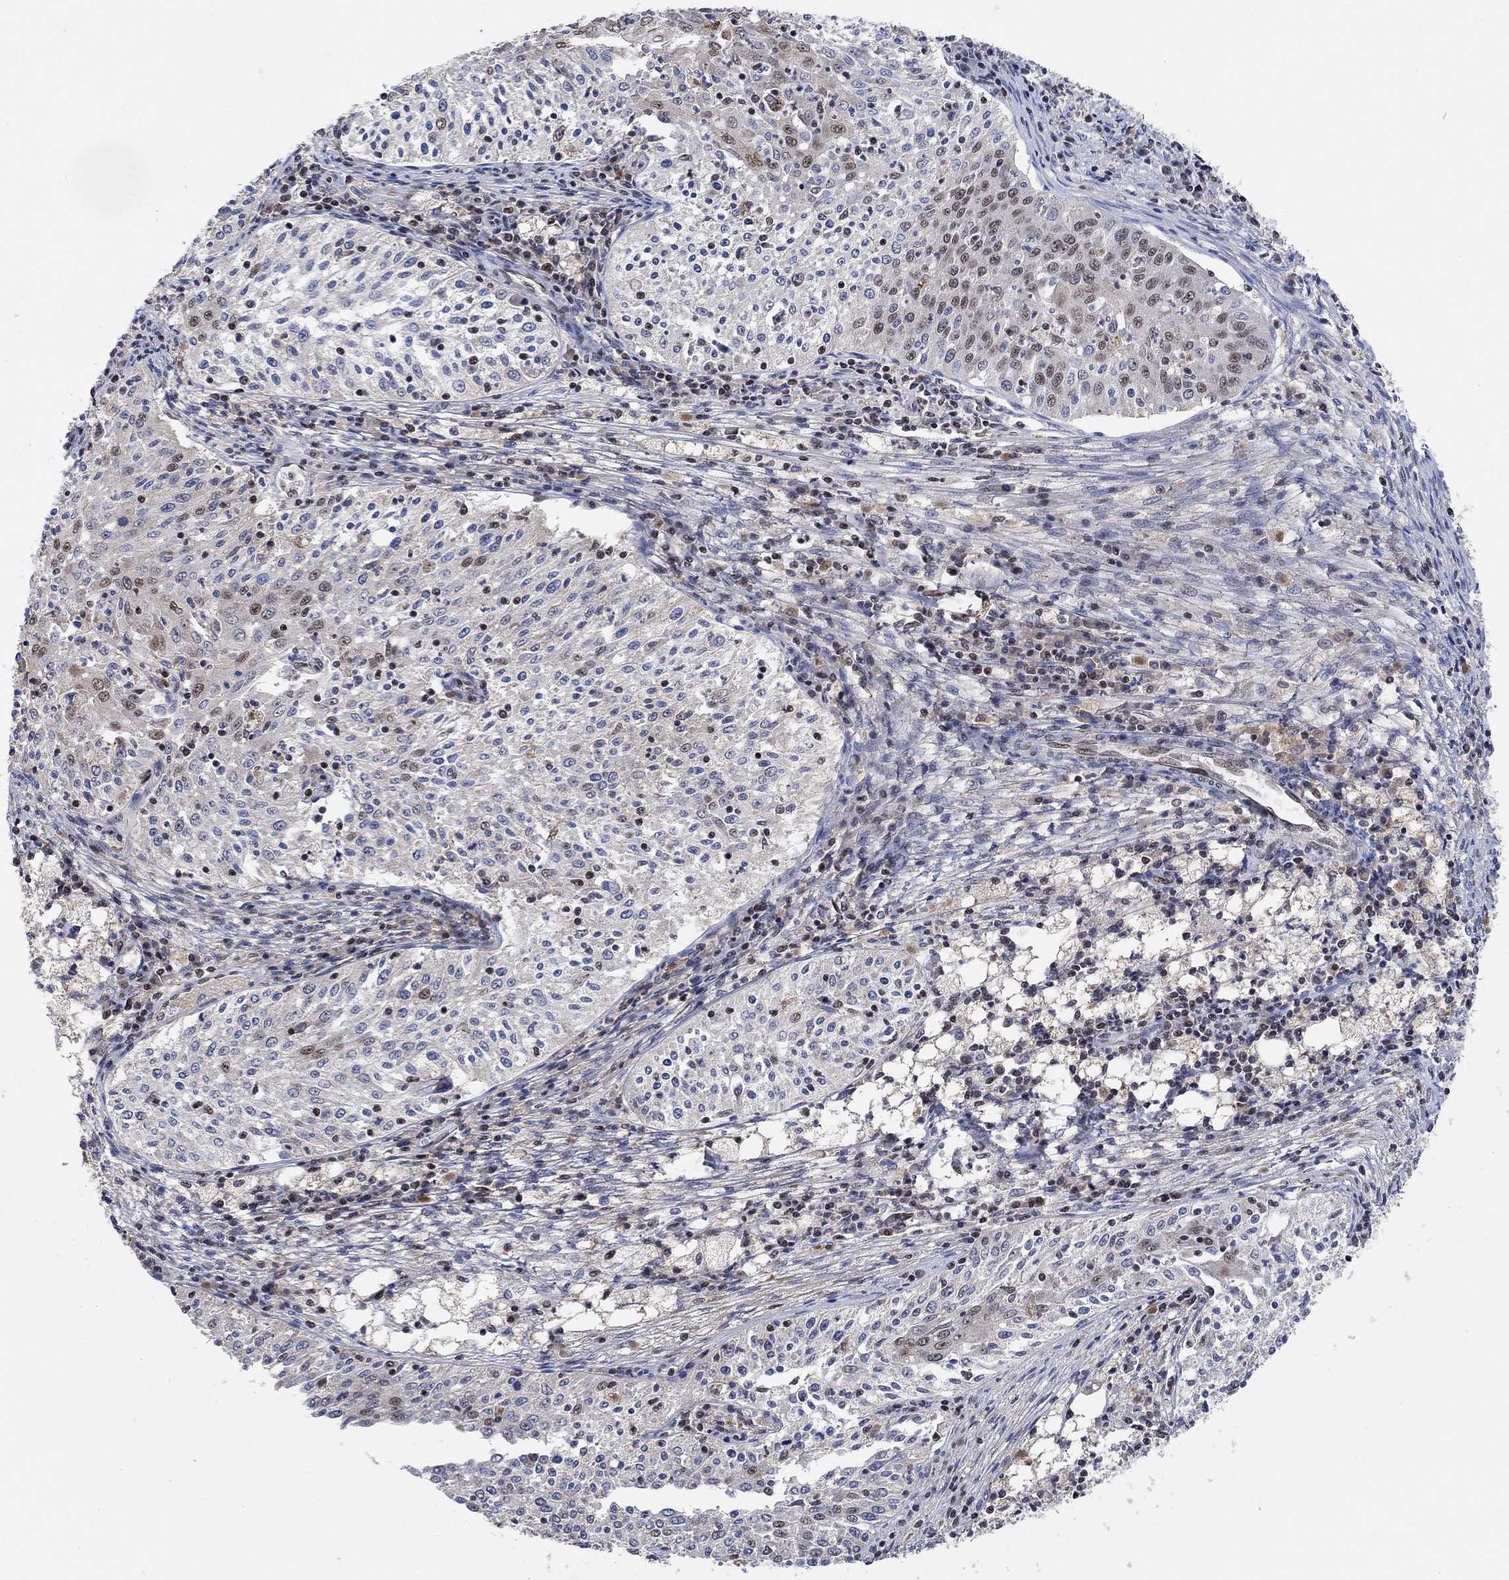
{"staining": {"intensity": "moderate", "quantity": "<25%", "location": "nuclear"}, "tissue": "cervical cancer", "cell_type": "Tumor cells", "image_type": "cancer", "snomed": [{"axis": "morphology", "description": "Squamous cell carcinoma, NOS"}, {"axis": "topography", "description": "Cervix"}], "caption": "Immunohistochemistry (DAB) staining of cervical cancer reveals moderate nuclear protein staining in approximately <25% of tumor cells.", "gene": "THAP8", "patient": {"sex": "female", "age": 41}}